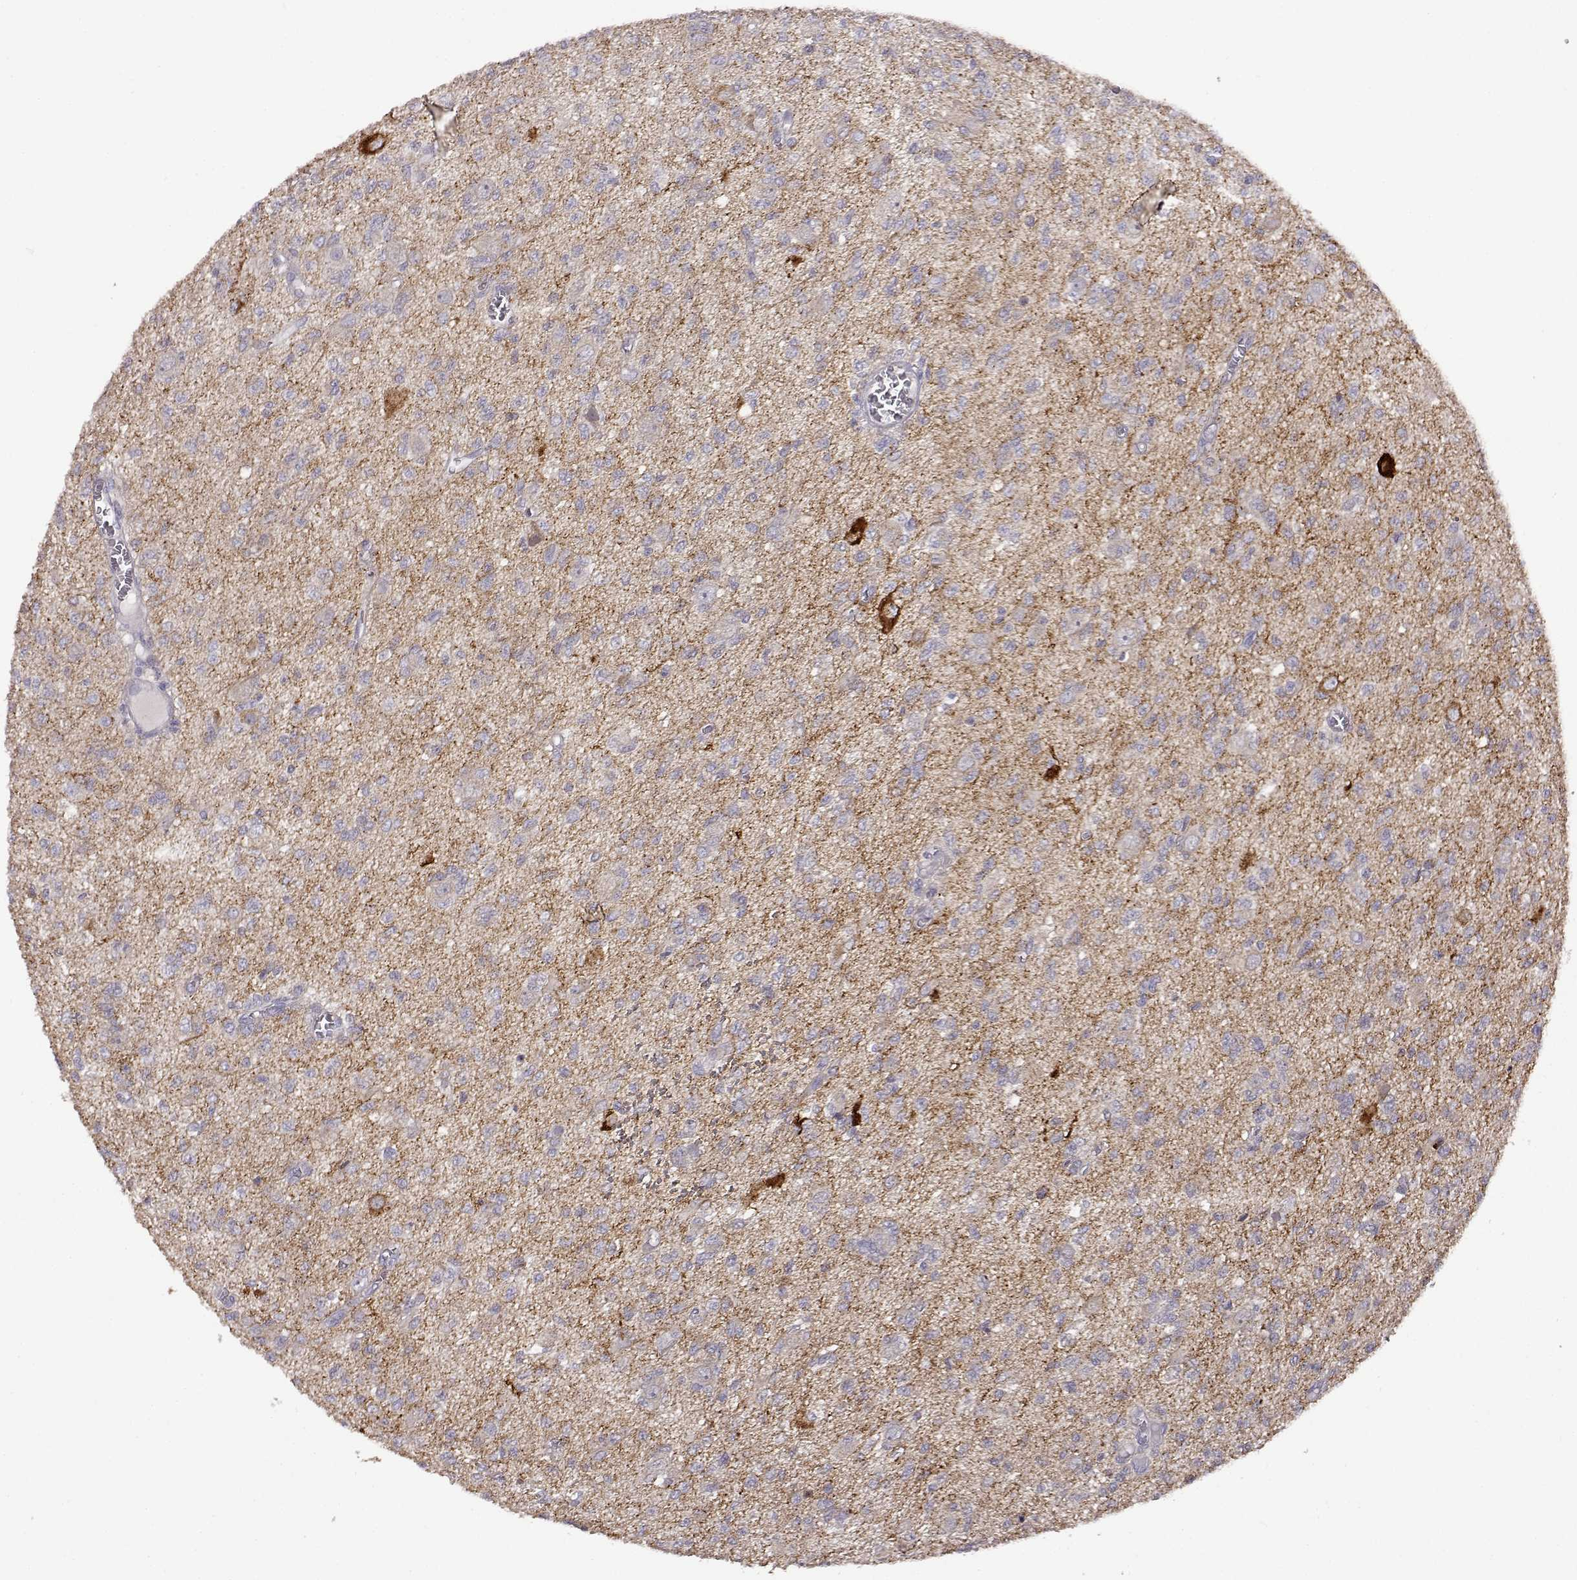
{"staining": {"intensity": "negative", "quantity": "none", "location": "none"}, "tissue": "glioma", "cell_type": "Tumor cells", "image_type": "cancer", "snomed": [{"axis": "morphology", "description": "Glioma, malignant, Low grade"}, {"axis": "topography", "description": "Brain"}], "caption": "This is a photomicrograph of immunohistochemistry (IHC) staining of malignant glioma (low-grade), which shows no expression in tumor cells.", "gene": "VGF", "patient": {"sex": "male", "age": 64}}